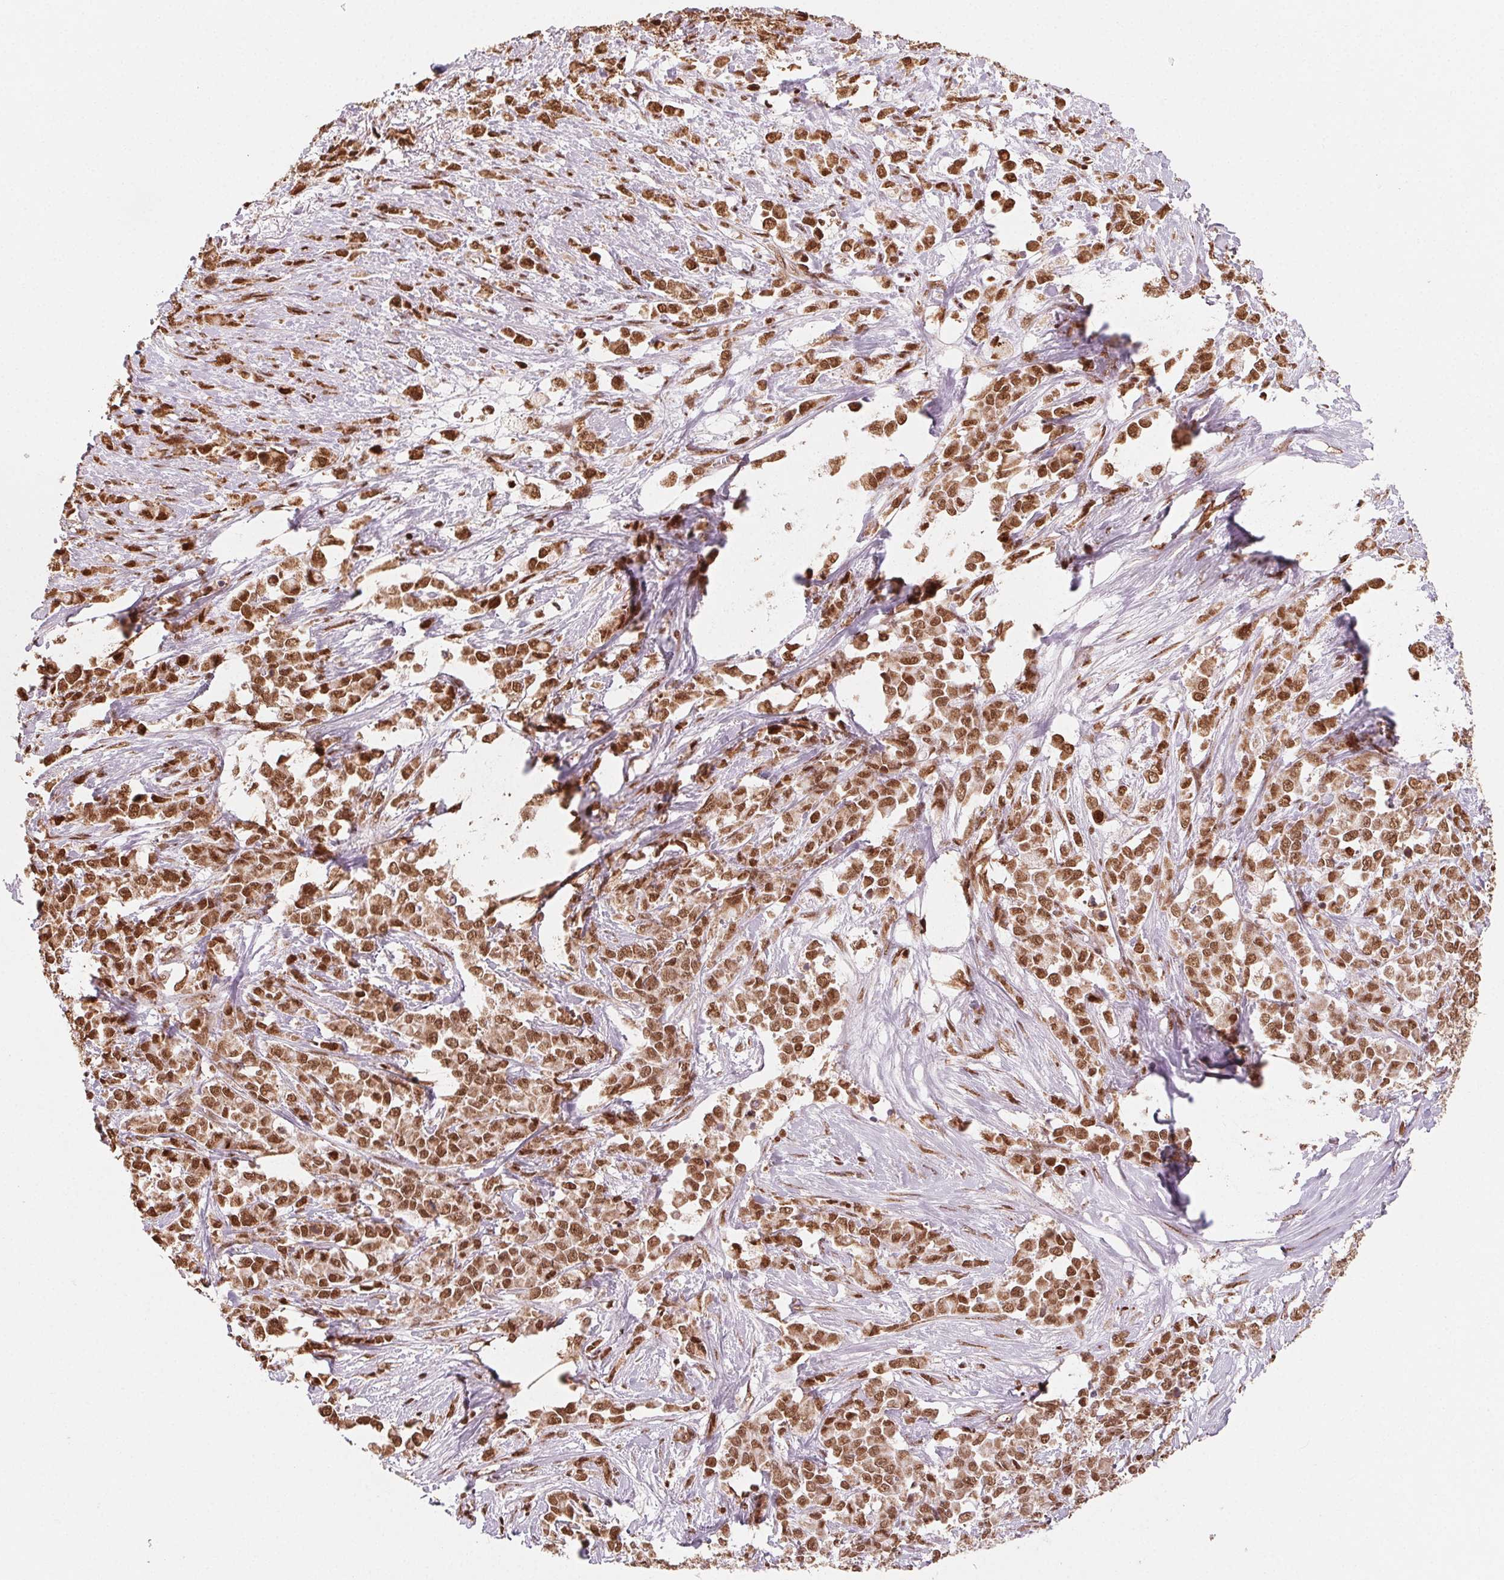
{"staining": {"intensity": "moderate", "quantity": ">75%", "location": "nuclear"}, "tissue": "stomach cancer", "cell_type": "Tumor cells", "image_type": "cancer", "snomed": [{"axis": "morphology", "description": "Adenocarcinoma, NOS"}, {"axis": "topography", "description": "Stomach"}], "caption": "Adenocarcinoma (stomach) was stained to show a protein in brown. There is medium levels of moderate nuclear expression in about >75% of tumor cells.", "gene": "TOPORS", "patient": {"sex": "female", "age": 76}}